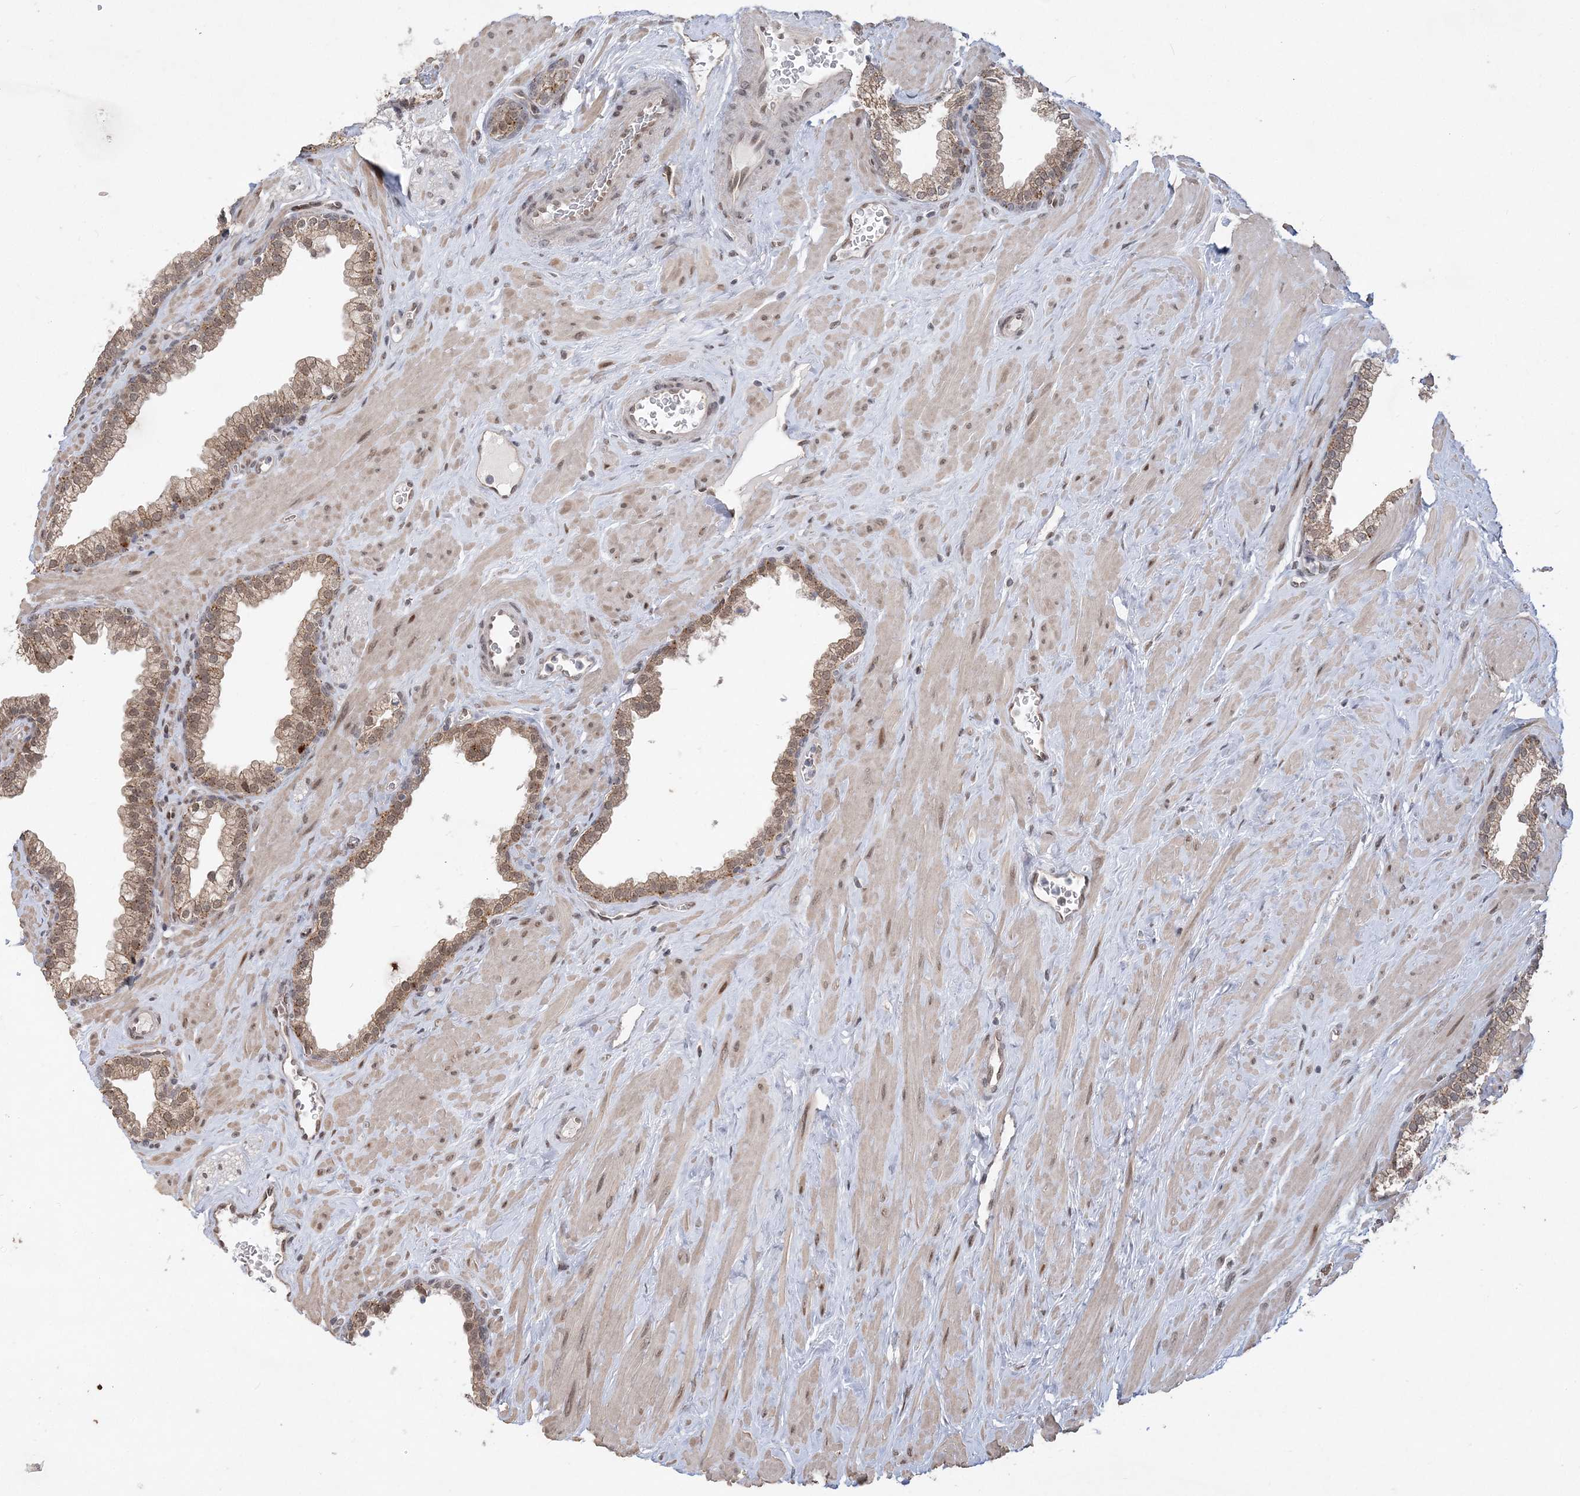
{"staining": {"intensity": "moderate", "quantity": "<25%", "location": "cytoplasmic/membranous"}, "tissue": "prostate", "cell_type": "Glandular cells", "image_type": "normal", "snomed": [{"axis": "morphology", "description": "Normal tissue, NOS"}, {"axis": "morphology", "description": "Urothelial carcinoma, Low grade"}, {"axis": "topography", "description": "Urinary bladder"}, {"axis": "topography", "description": "Prostate"}], "caption": "An immunohistochemistry image of benign tissue is shown. Protein staining in brown highlights moderate cytoplasmic/membranous positivity in prostate within glandular cells.", "gene": "WAC", "patient": {"sex": "male", "age": 60}}